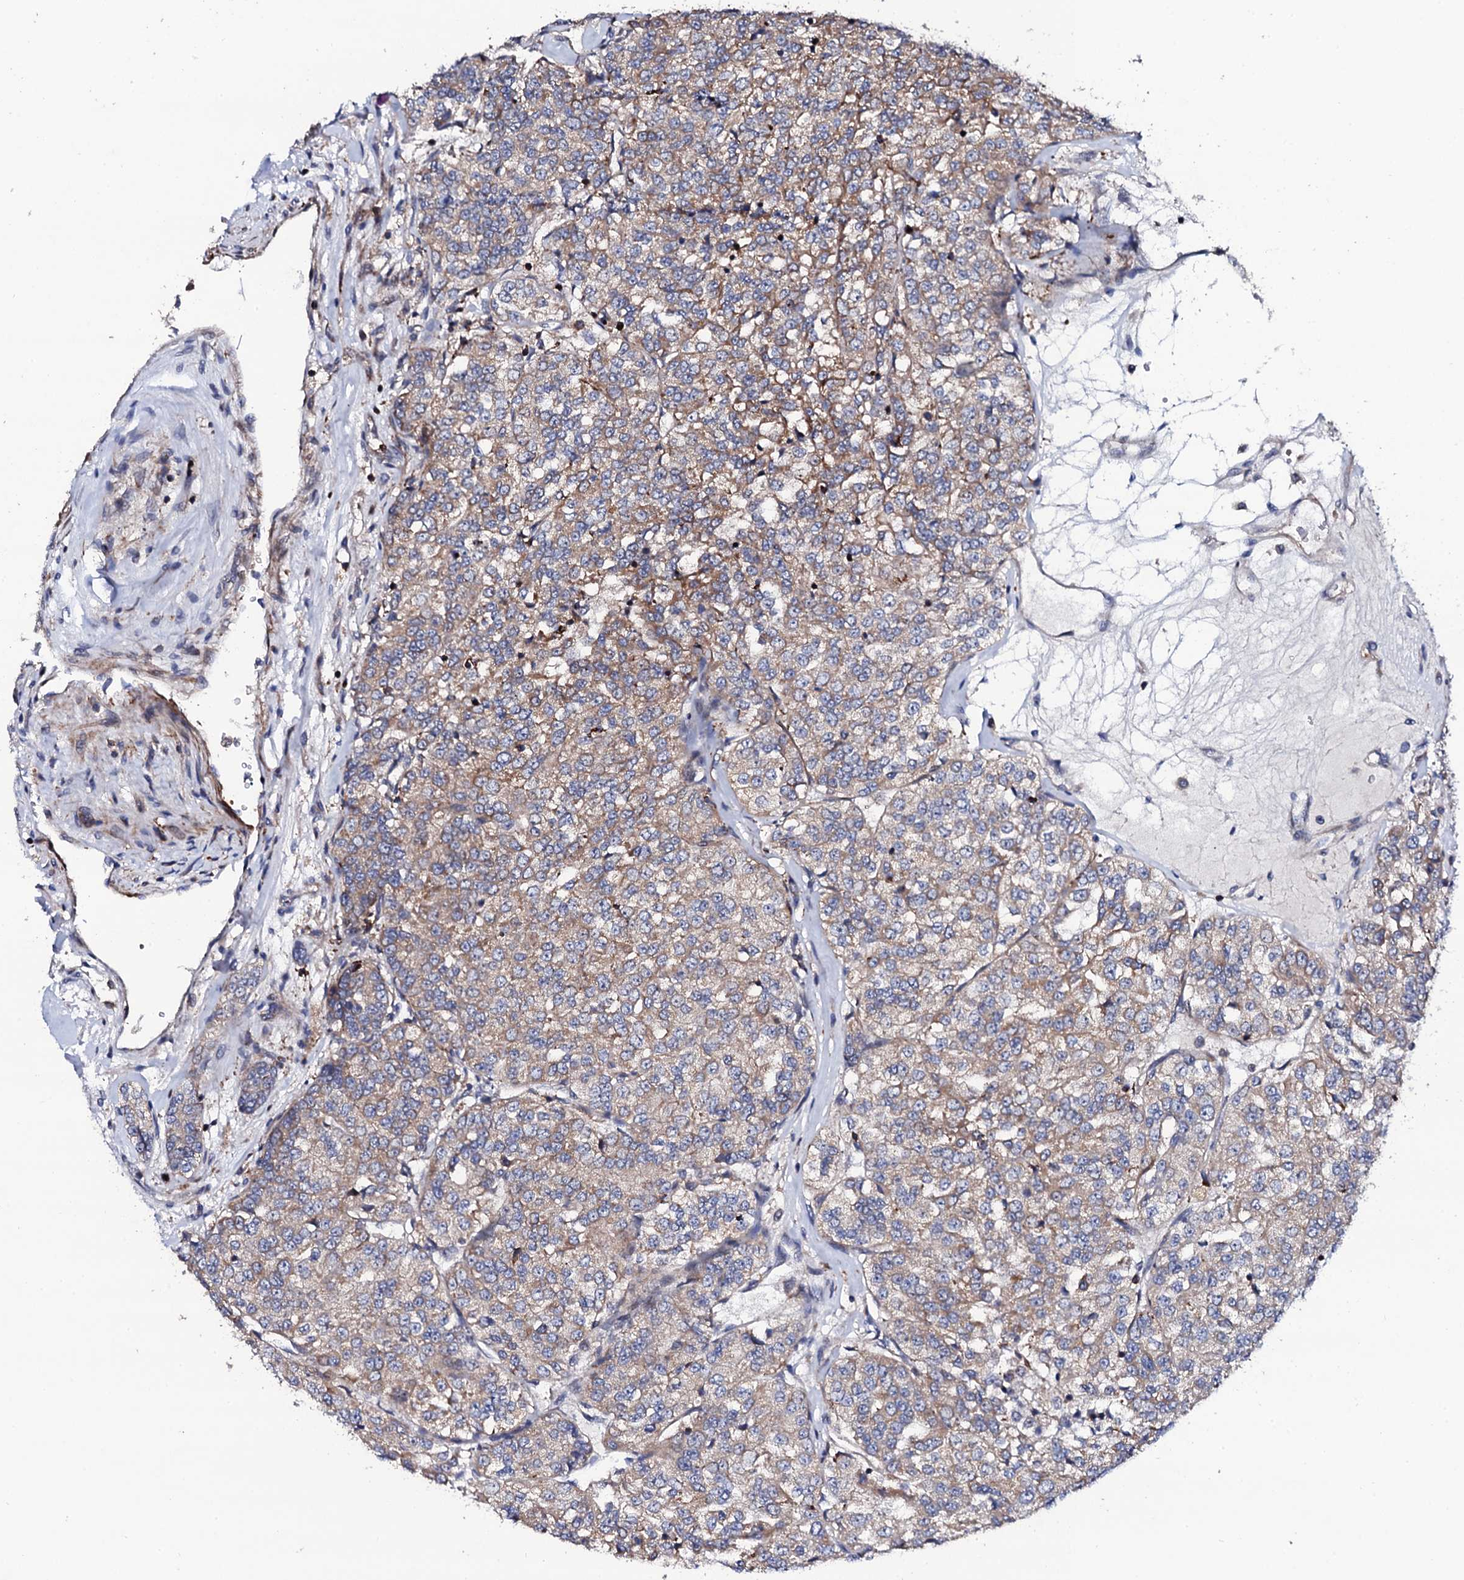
{"staining": {"intensity": "weak", "quantity": ">75%", "location": "cytoplasmic/membranous"}, "tissue": "renal cancer", "cell_type": "Tumor cells", "image_type": "cancer", "snomed": [{"axis": "morphology", "description": "Adenocarcinoma, NOS"}, {"axis": "topography", "description": "Kidney"}], "caption": "A brown stain highlights weak cytoplasmic/membranous expression of a protein in renal adenocarcinoma tumor cells. (DAB (3,3'-diaminobenzidine) IHC with brightfield microscopy, high magnification).", "gene": "COG4", "patient": {"sex": "female", "age": 63}}